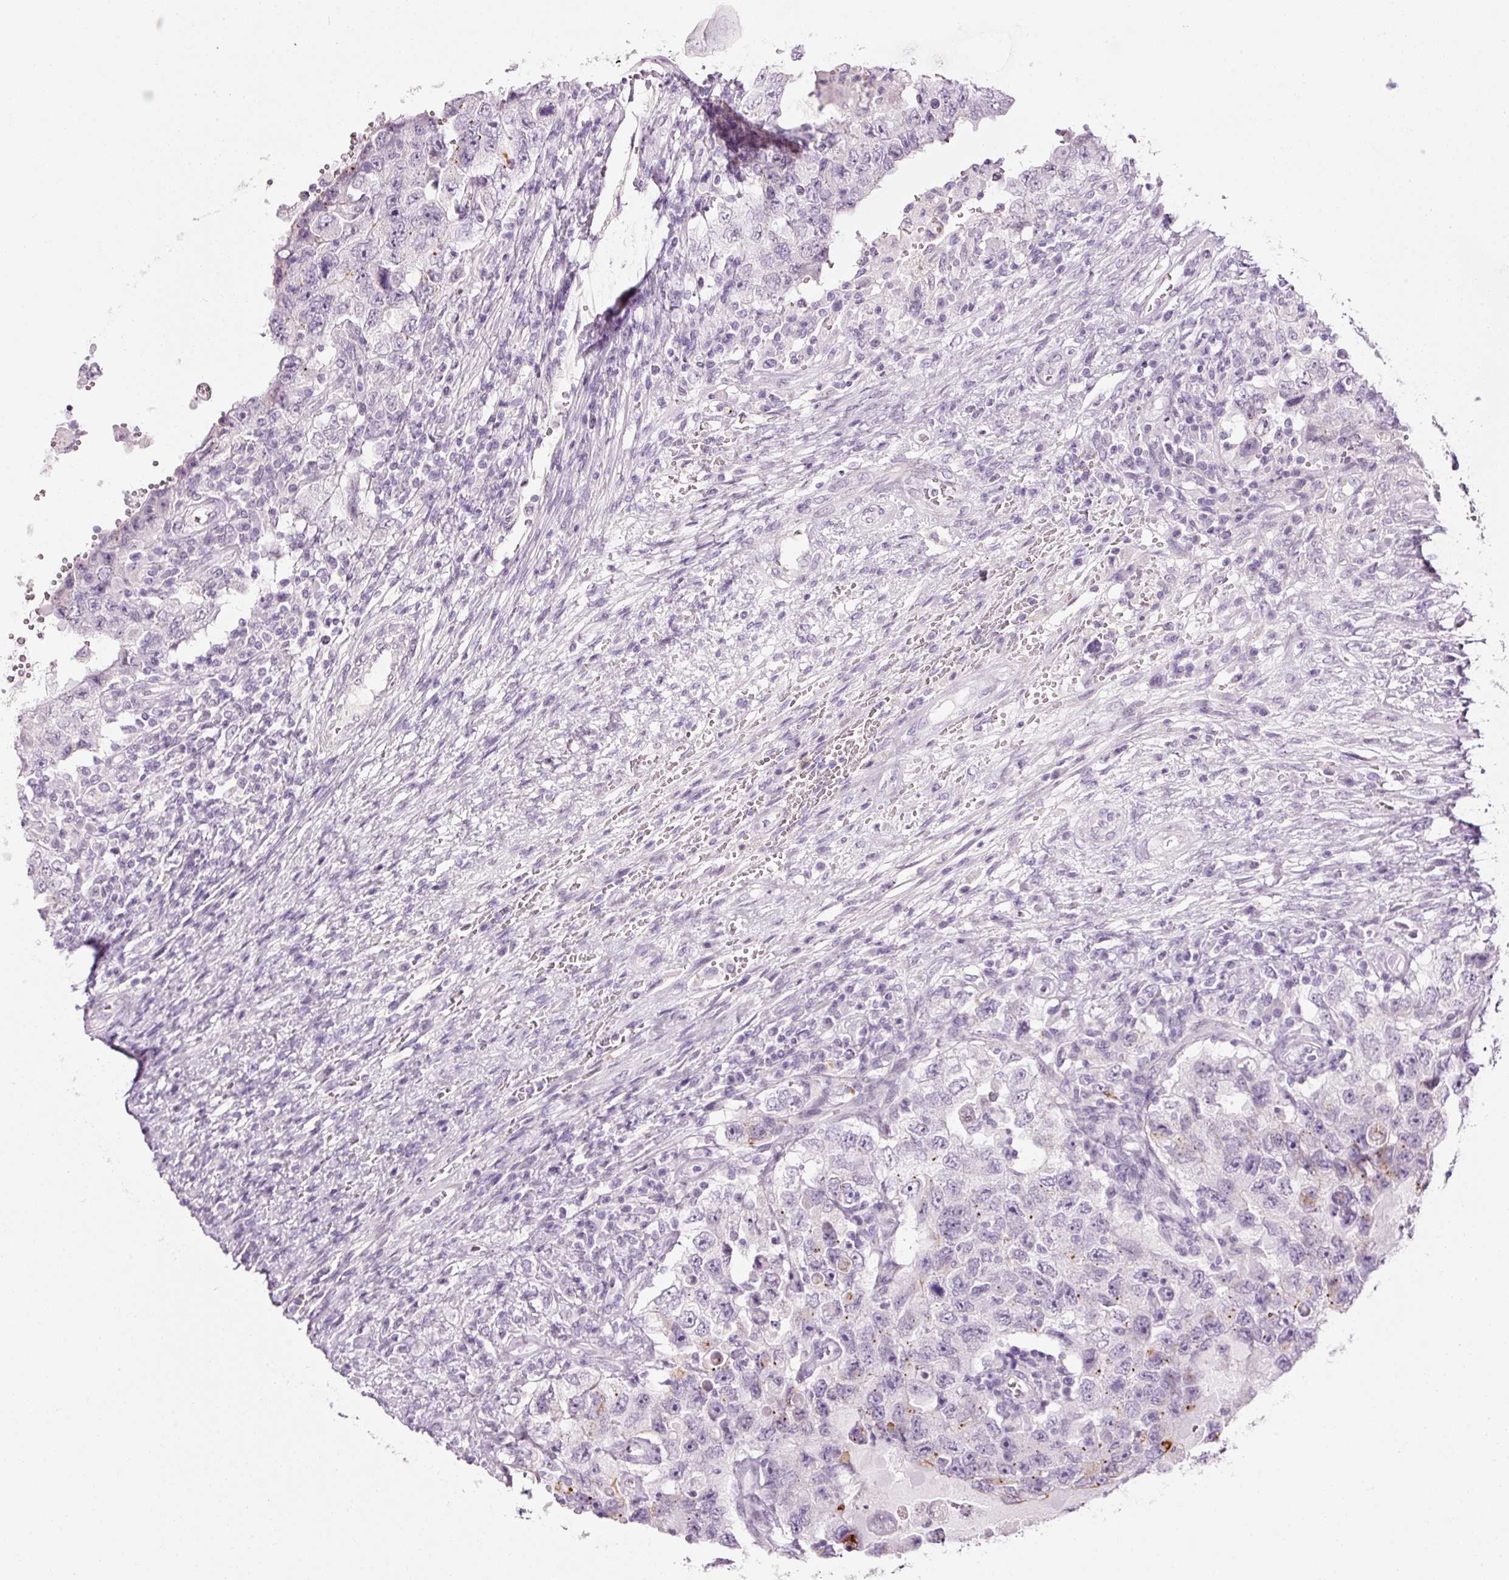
{"staining": {"intensity": "negative", "quantity": "none", "location": "none"}, "tissue": "testis cancer", "cell_type": "Tumor cells", "image_type": "cancer", "snomed": [{"axis": "morphology", "description": "Carcinoma, Embryonal, NOS"}, {"axis": "topography", "description": "Testis"}], "caption": "Immunohistochemical staining of human testis cancer reveals no significant positivity in tumor cells.", "gene": "ANKRD20A1", "patient": {"sex": "male", "age": 26}}